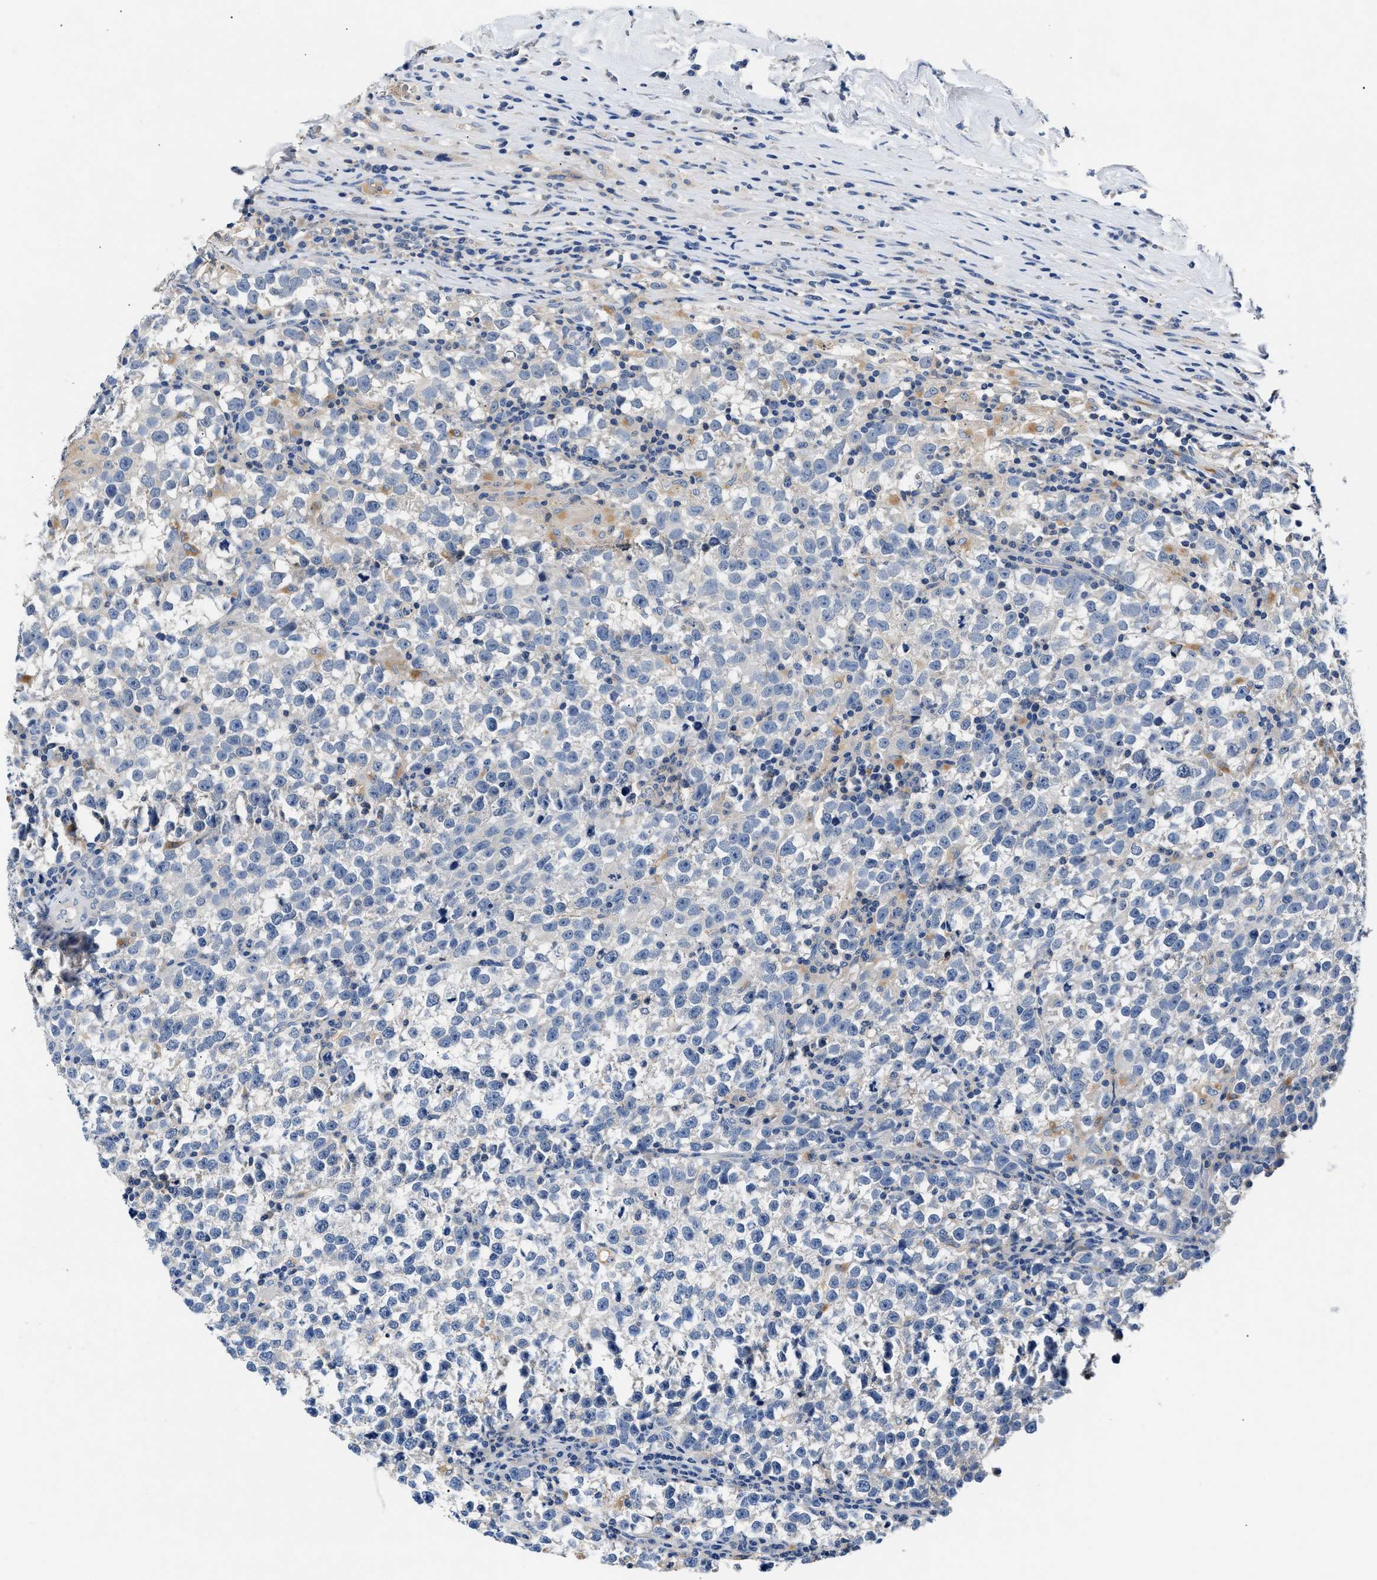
{"staining": {"intensity": "negative", "quantity": "none", "location": "none"}, "tissue": "testis cancer", "cell_type": "Tumor cells", "image_type": "cancer", "snomed": [{"axis": "morphology", "description": "Normal tissue, NOS"}, {"axis": "morphology", "description": "Seminoma, NOS"}, {"axis": "topography", "description": "Testis"}], "caption": "This is a histopathology image of immunohistochemistry (IHC) staining of testis cancer, which shows no positivity in tumor cells.", "gene": "TUT7", "patient": {"sex": "male", "age": 43}}